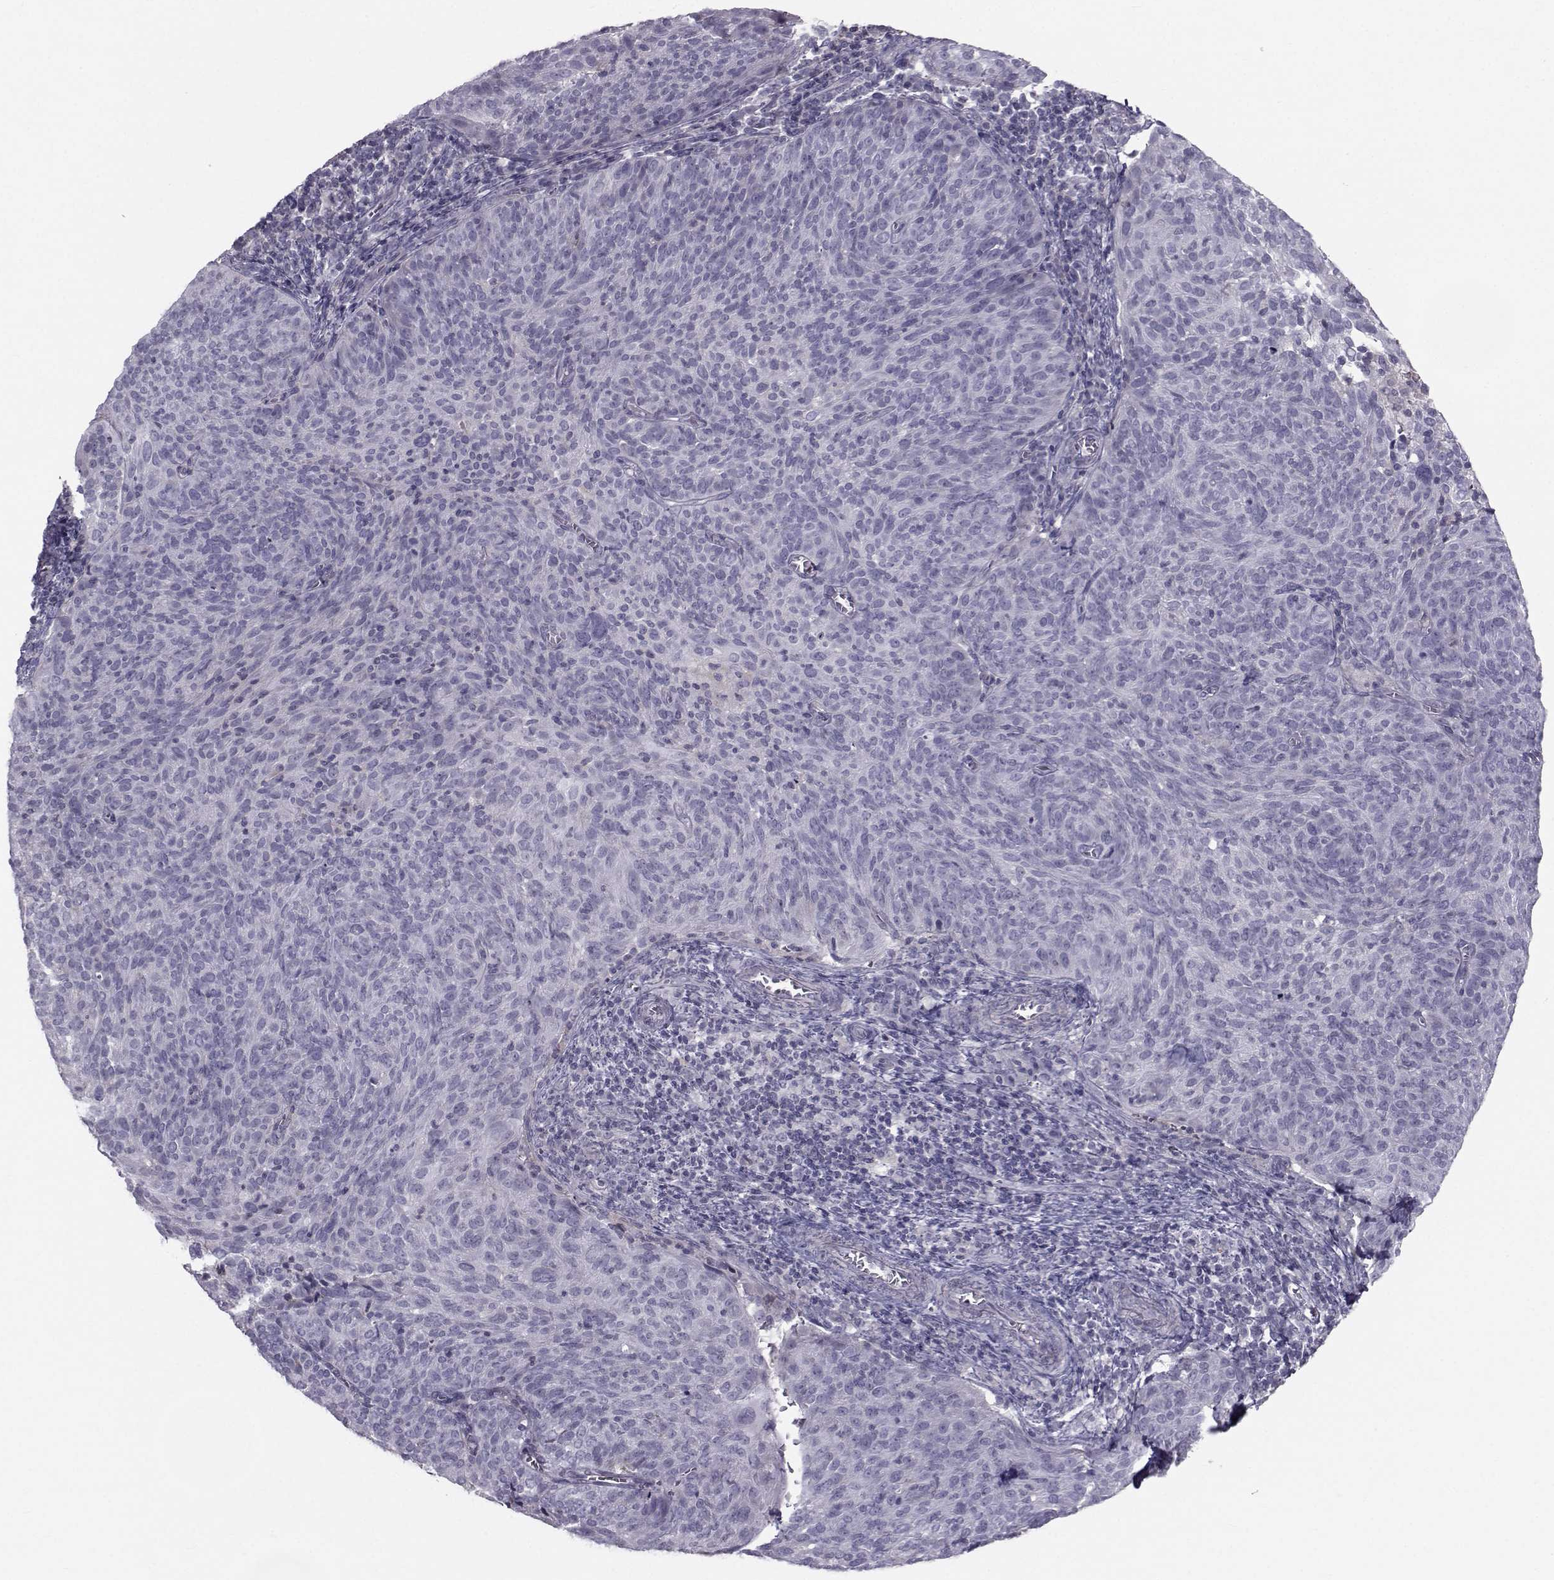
{"staining": {"intensity": "negative", "quantity": "none", "location": "none"}, "tissue": "cervical cancer", "cell_type": "Tumor cells", "image_type": "cancer", "snomed": [{"axis": "morphology", "description": "Squamous cell carcinoma, NOS"}, {"axis": "topography", "description": "Cervix"}], "caption": "A micrograph of human squamous cell carcinoma (cervical) is negative for staining in tumor cells.", "gene": "GARIN3", "patient": {"sex": "female", "age": 39}}